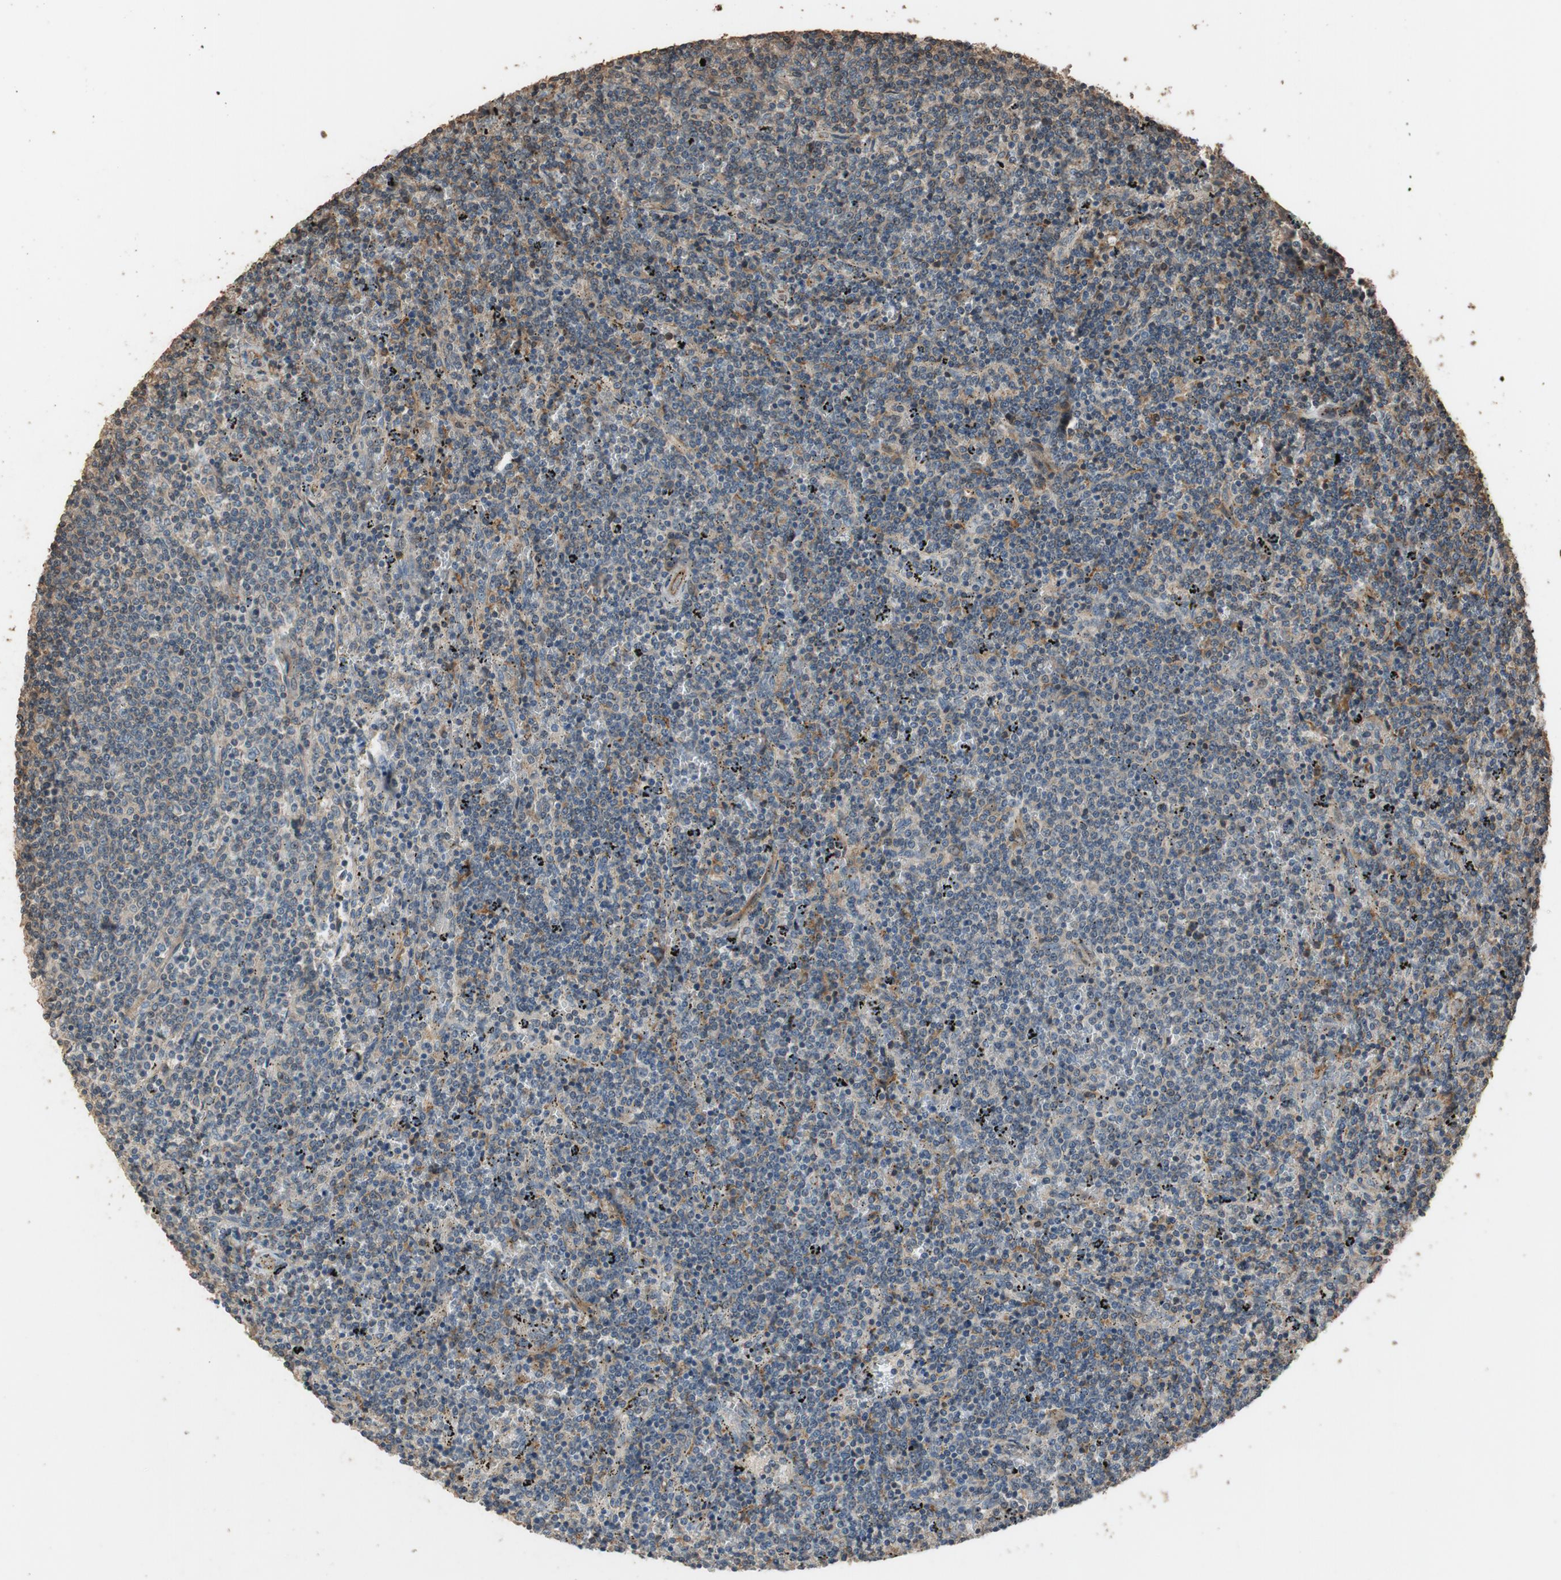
{"staining": {"intensity": "weak", "quantity": "<25%", "location": "cytoplasmic/membranous"}, "tissue": "lymphoma", "cell_type": "Tumor cells", "image_type": "cancer", "snomed": [{"axis": "morphology", "description": "Malignant lymphoma, non-Hodgkin's type, Low grade"}, {"axis": "topography", "description": "Spleen"}], "caption": "Lymphoma stained for a protein using immunohistochemistry exhibits no staining tumor cells.", "gene": "MST1R", "patient": {"sex": "female", "age": 50}}